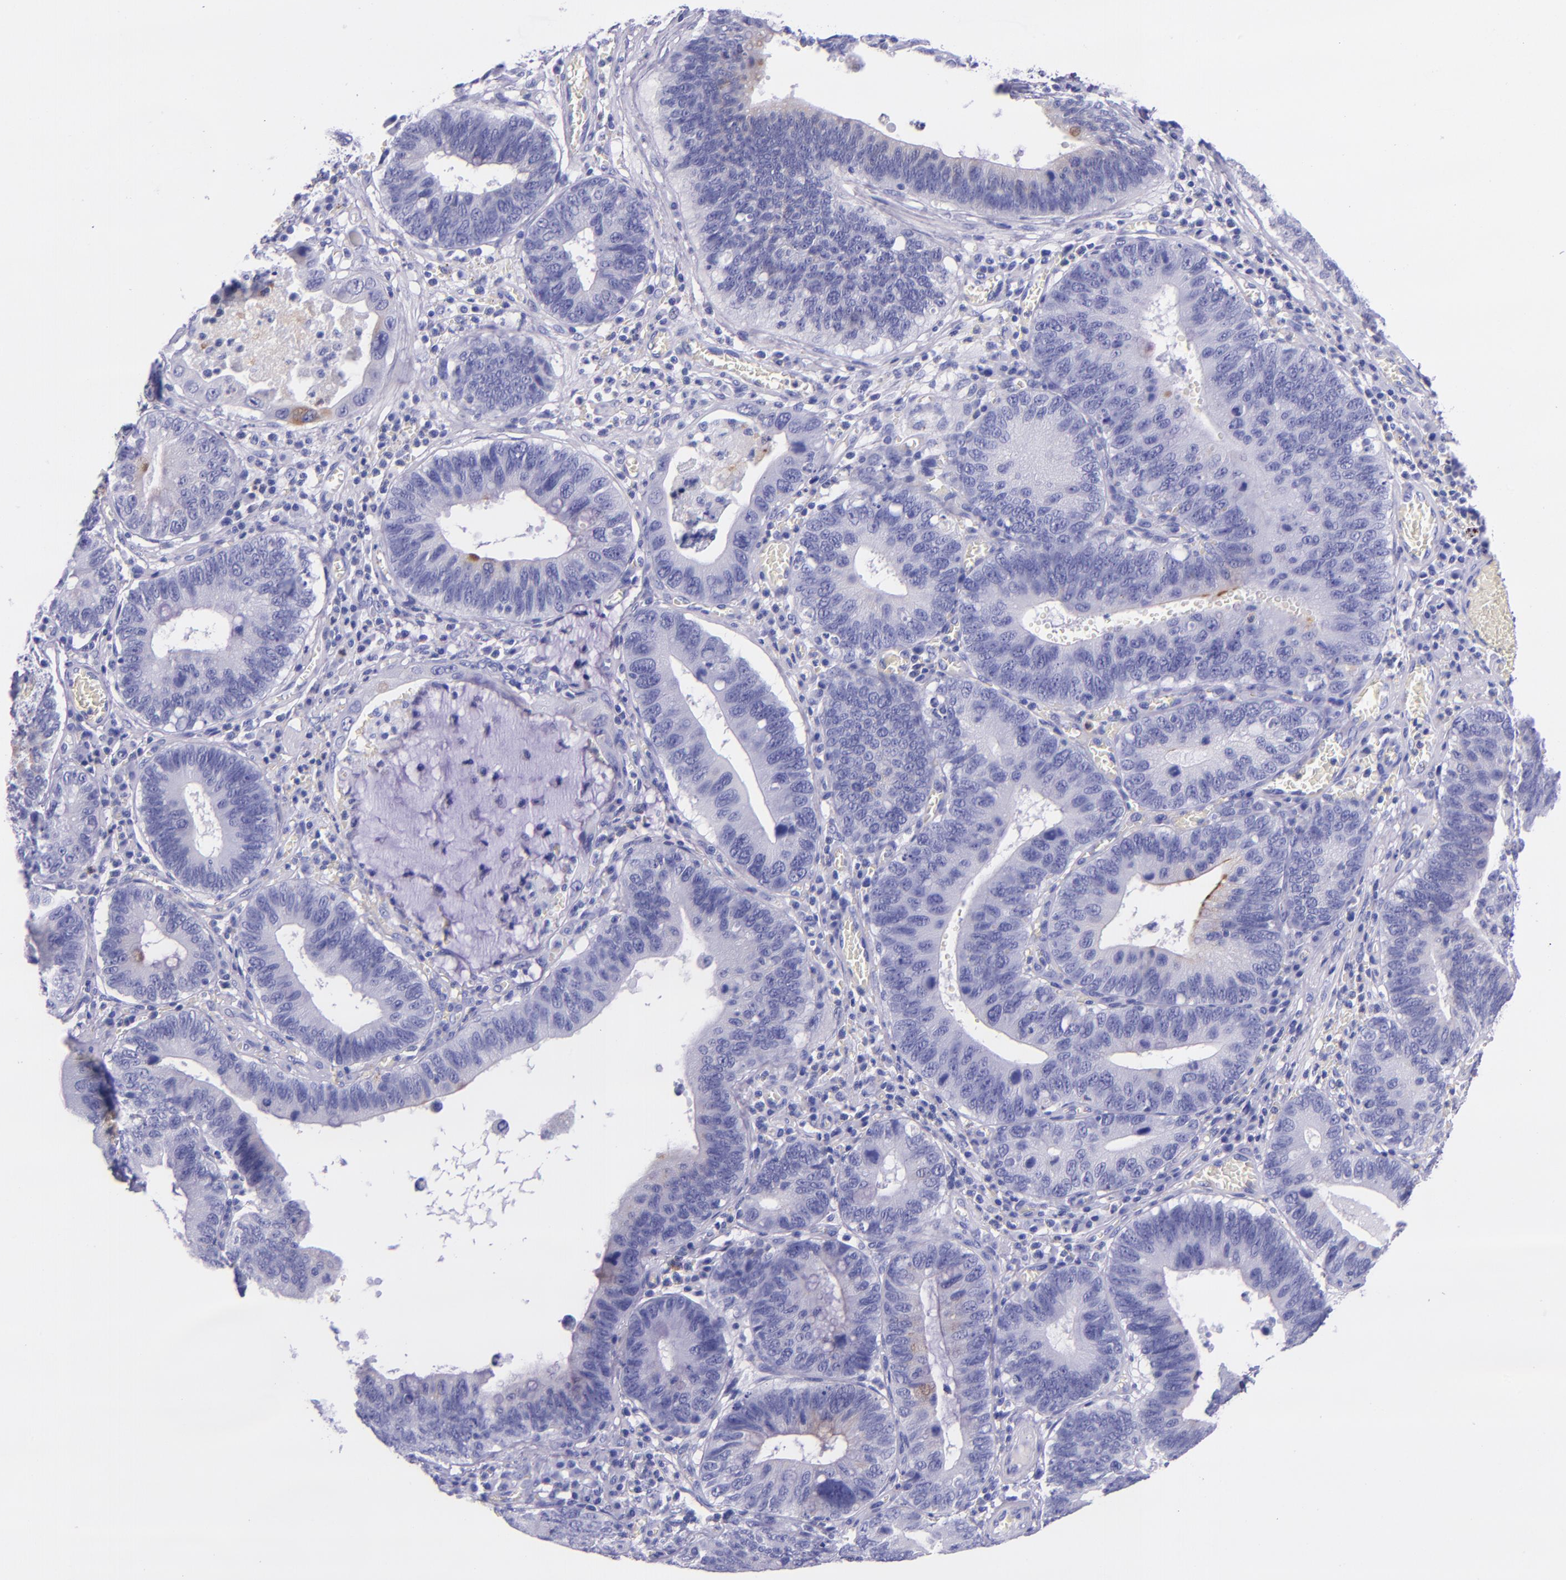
{"staining": {"intensity": "negative", "quantity": "none", "location": "none"}, "tissue": "stomach cancer", "cell_type": "Tumor cells", "image_type": "cancer", "snomed": [{"axis": "morphology", "description": "Adenocarcinoma, NOS"}, {"axis": "topography", "description": "Stomach"}, {"axis": "topography", "description": "Gastric cardia"}], "caption": "Photomicrograph shows no protein staining in tumor cells of adenocarcinoma (stomach) tissue.", "gene": "SLPI", "patient": {"sex": "male", "age": 59}}